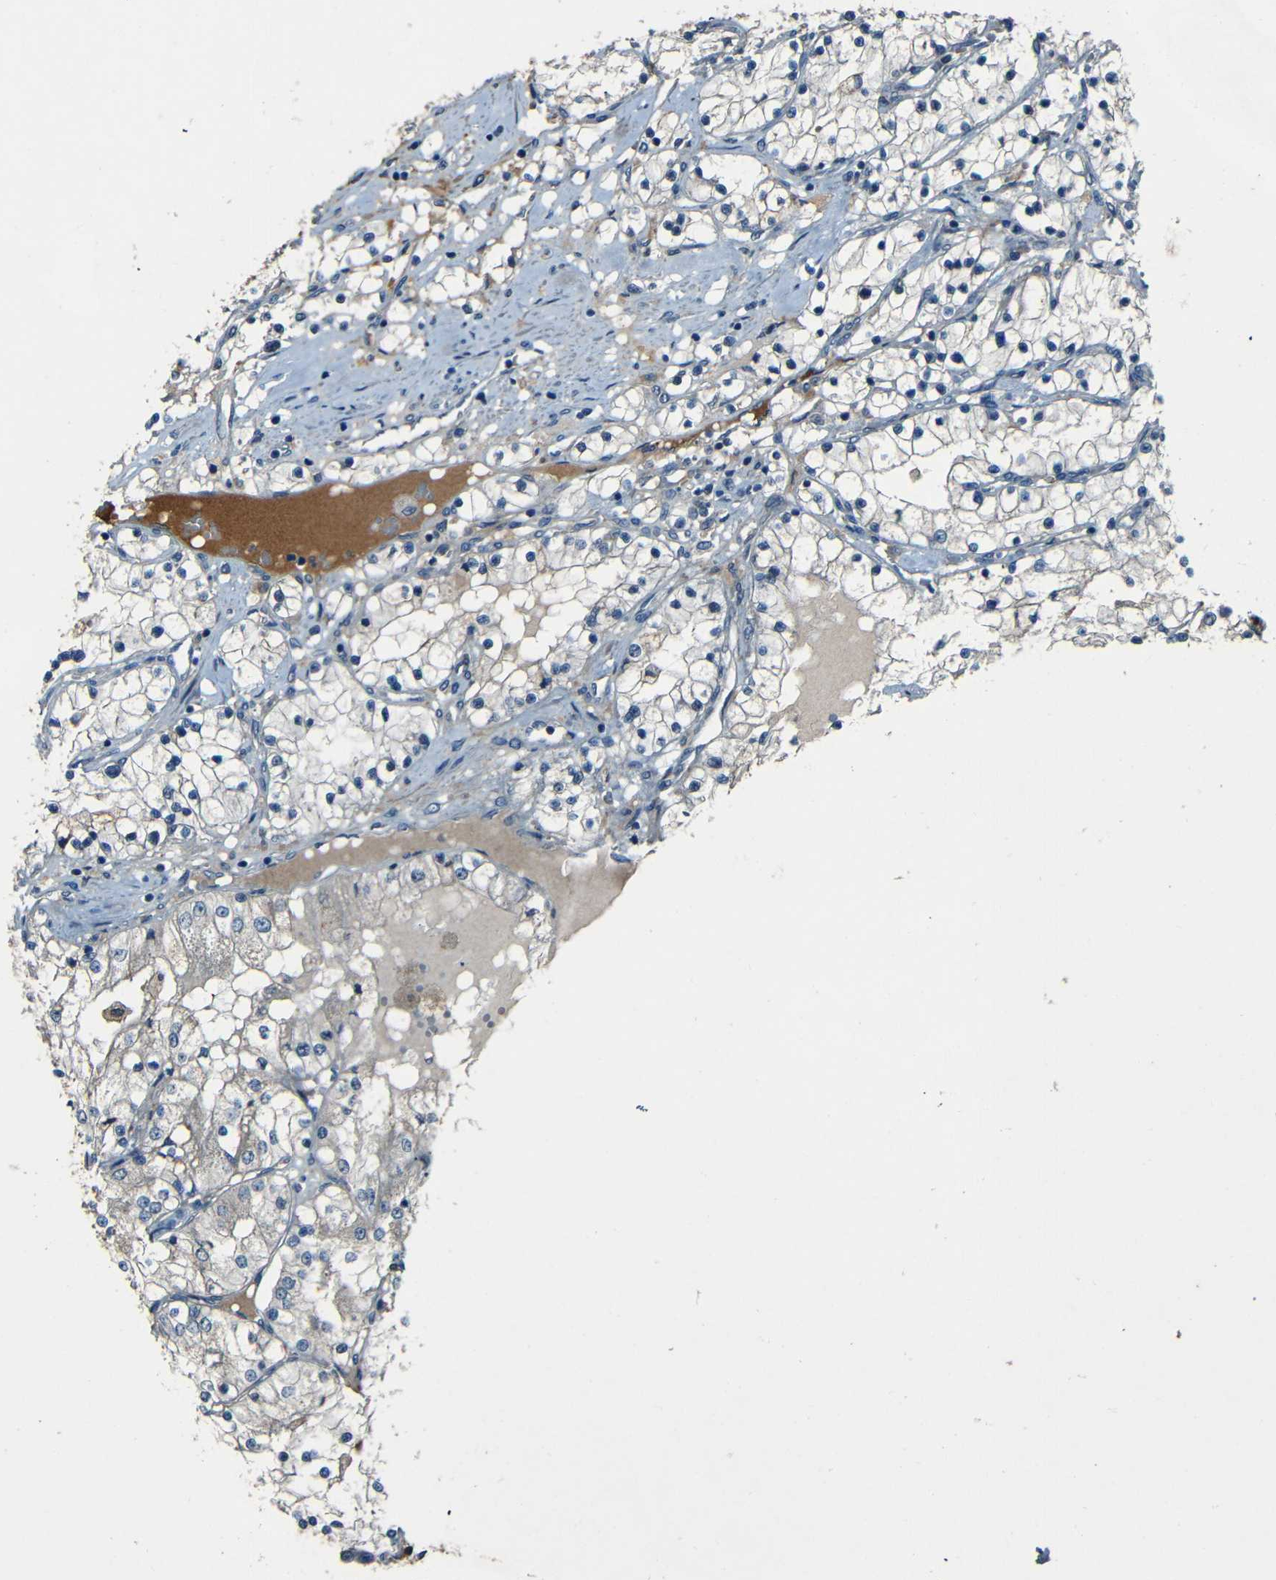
{"staining": {"intensity": "negative", "quantity": "none", "location": "none"}, "tissue": "renal cancer", "cell_type": "Tumor cells", "image_type": "cancer", "snomed": [{"axis": "morphology", "description": "Adenocarcinoma, NOS"}, {"axis": "topography", "description": "Kidney"}], "caption": "This is an immunohistochemistry (IHC) micrograph of human renal cancer (adenocarcinoma). There is no positivity in tumor cells.", "gene": "SLA", "patient": {"sex": "male", "age": 68}}